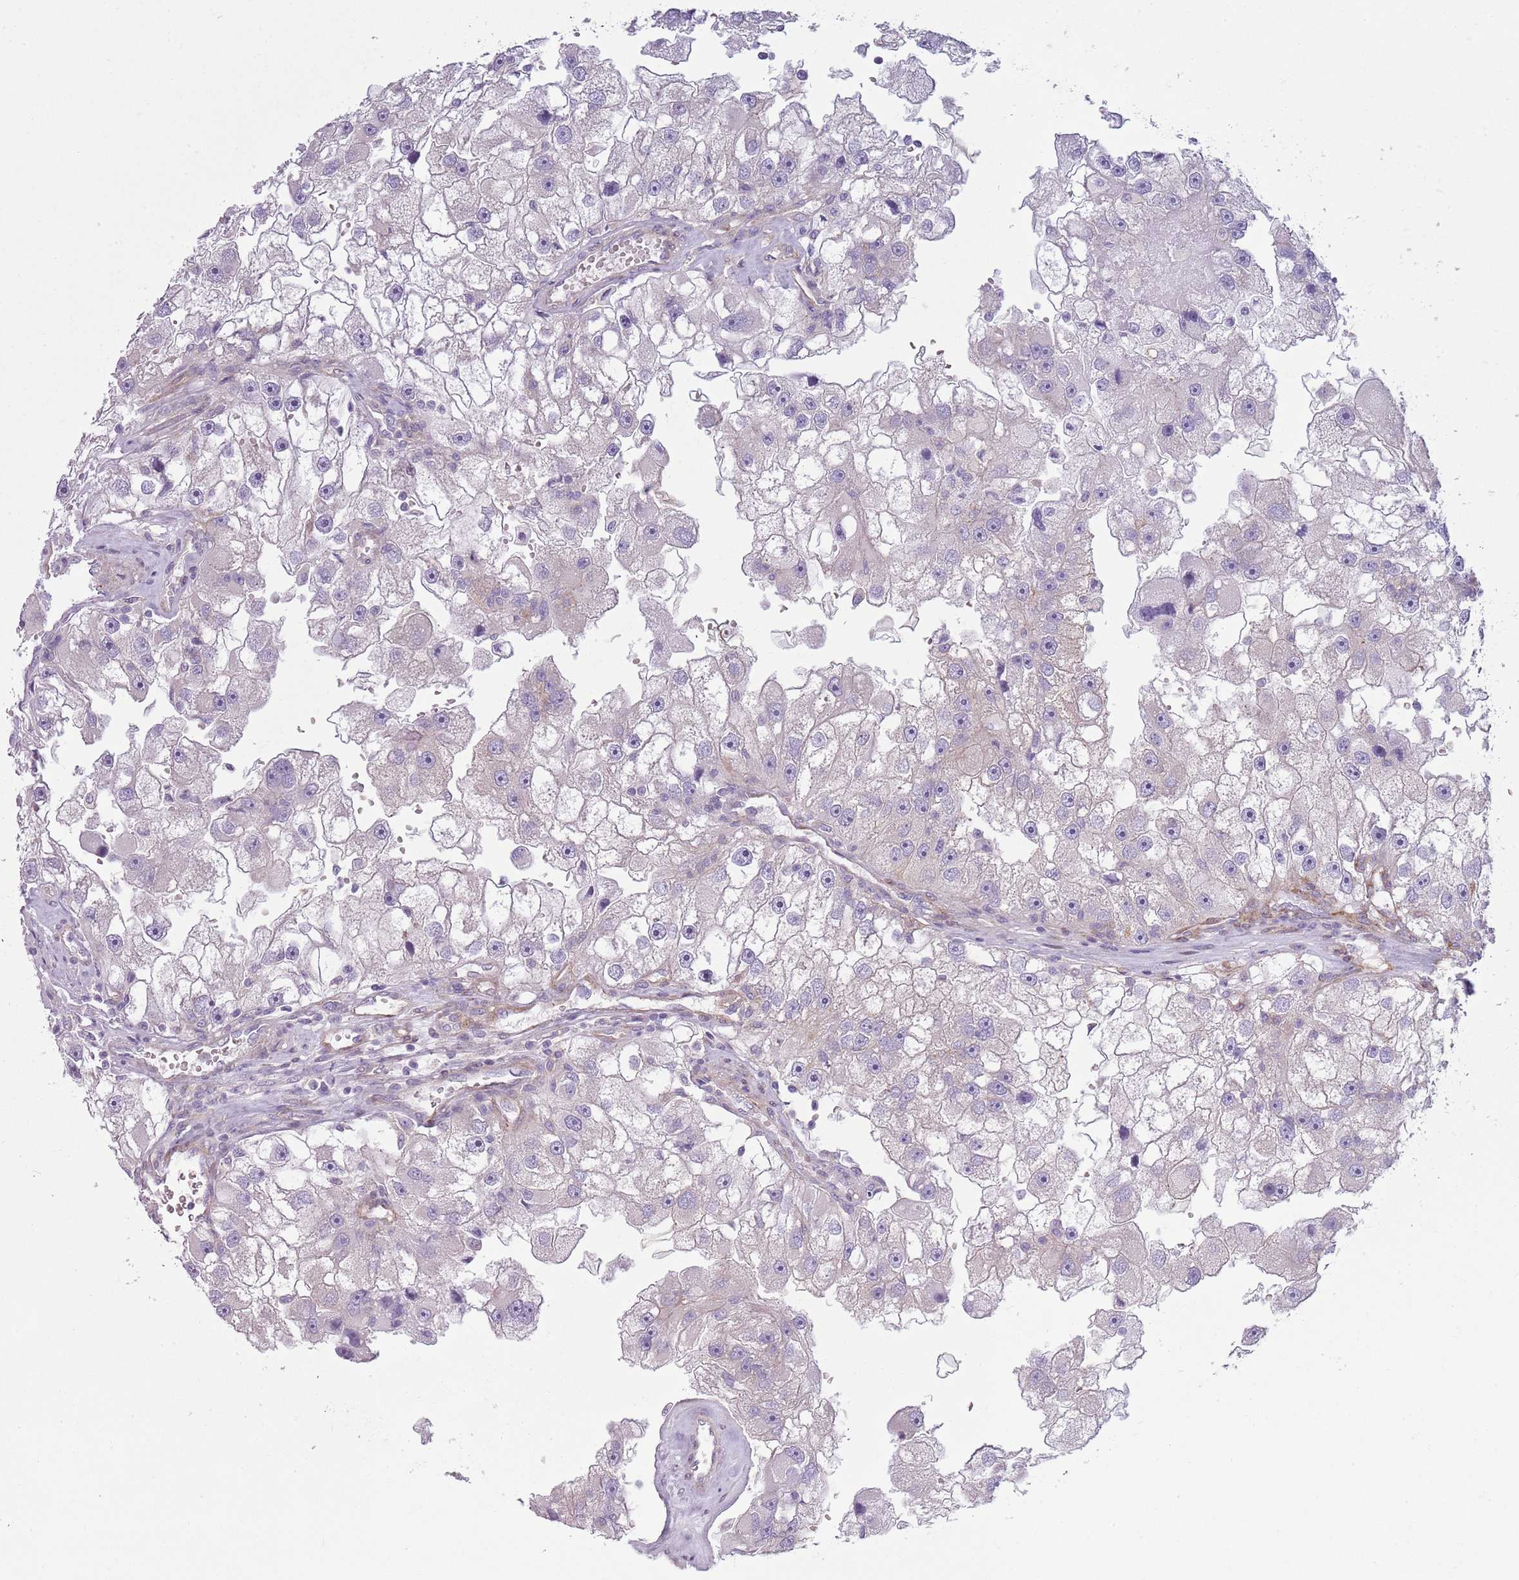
{"staining": {"intensity": "negative", "quantity": "none", "location": "none"}, "tissue": "renal cancer", "cell_type": "Tumor cells", "image_type": "cancer", "snomed": [{"axis": "morphology", "description": "Adenocarcinoma, NOS"}, {"axis": "topography", "description": "Kidney"}], "caption": "Immunohistochemistry (IHC) micrograph of neoplastic tissue: human renal cancer (adenocarcinoma) stained with DAB reveals no significant protein staining in tumor cells. (DAB (3,3'-diaminobenzidine) immunohistochemistry, high magnification).", "gene": "SNX1", "patient": {"sex": "male", "age": 63}}